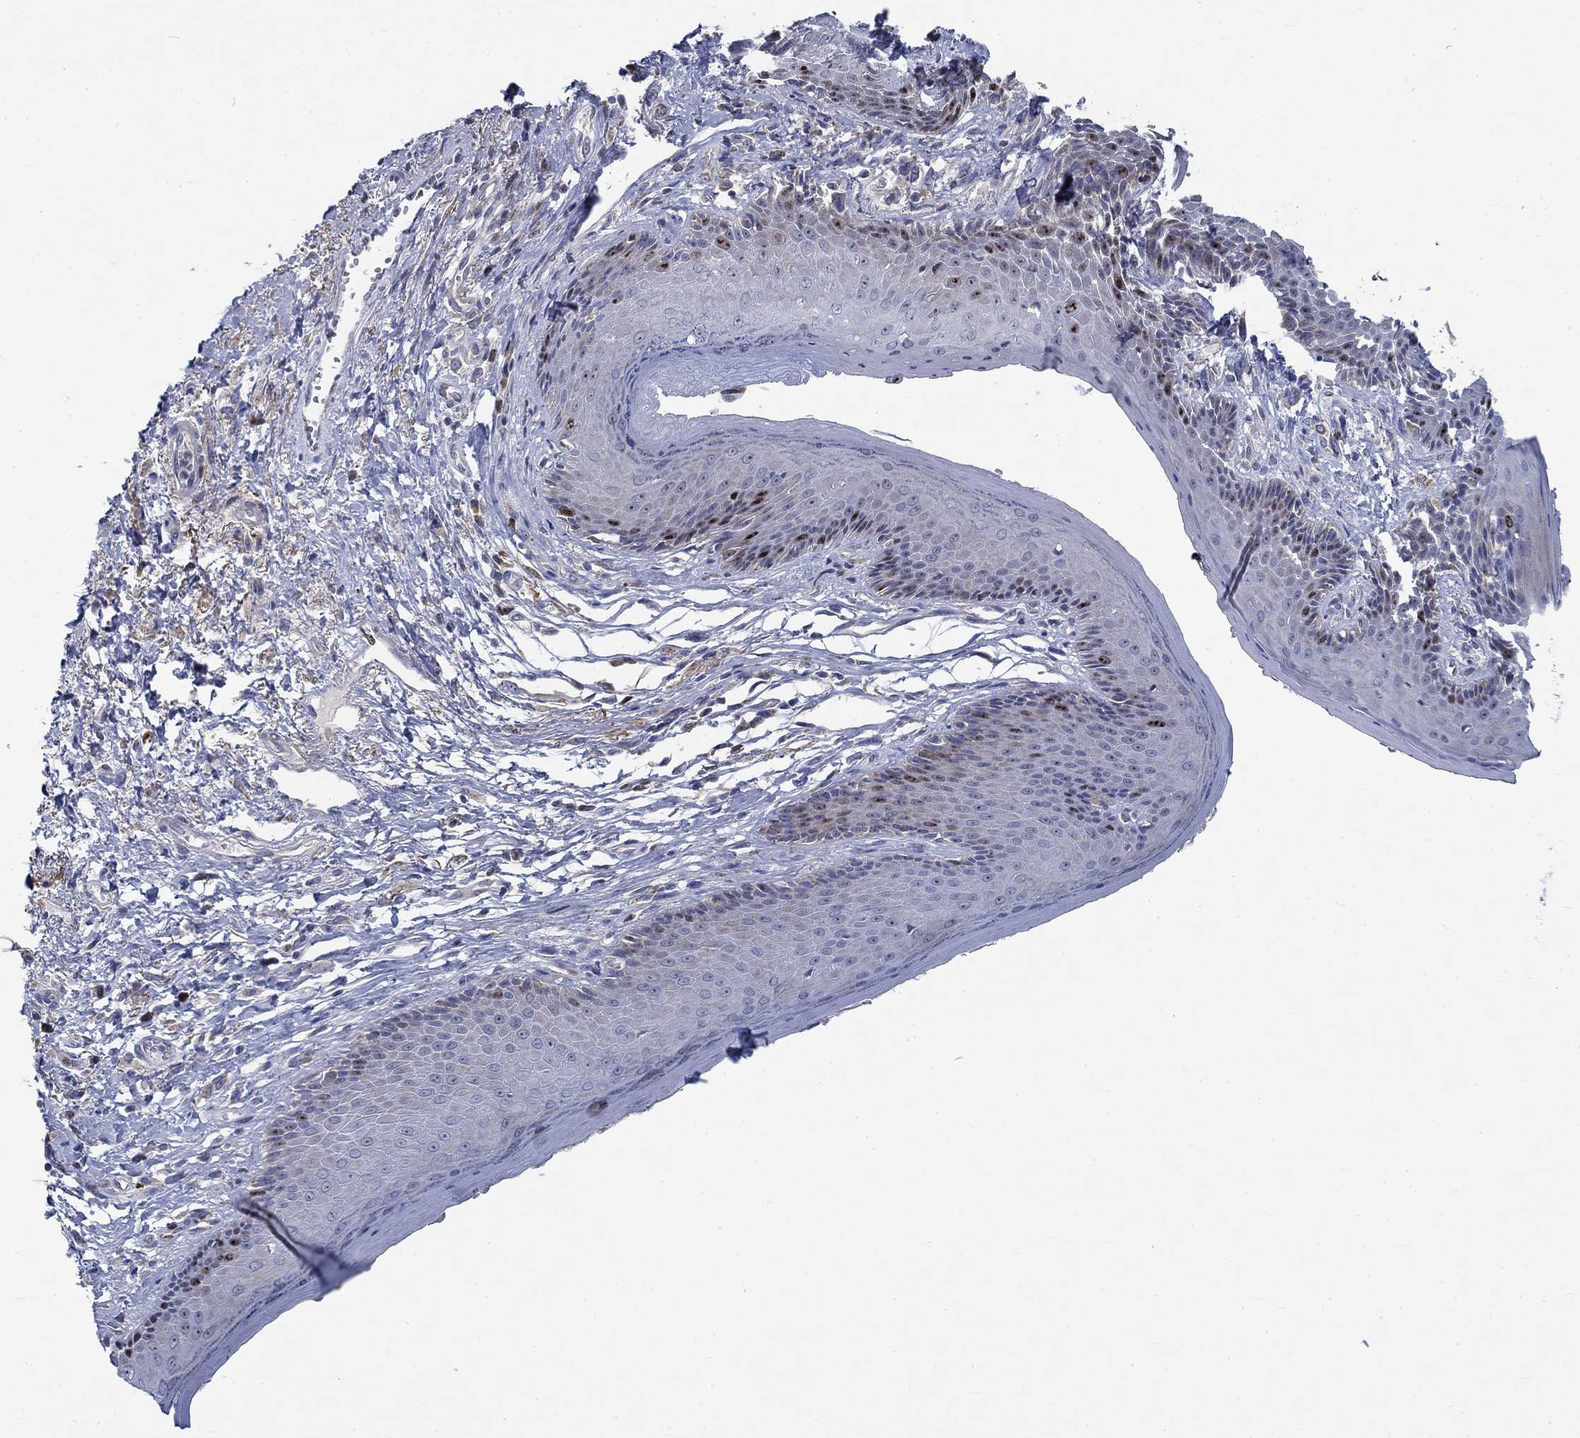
{"staining": {"intensity": "moderate", "quantity": "<25%", "location": "nuclear"}, "tissue": "skin", "cell_type": "Epidermal cells", "image_type": "normal", "snomed": [{"axis": "morphology", "description": "Normal tissue, NOS"}, {"axis": "morphology", "description": "Adenocarcinoma, NOS"}, {"axis": "topography", "description": "Rectum"}, {"axis": "topography", "description": "Anal"}], "caption": "Skin stained for a protein (brown) shows moderate nuclear positive expression in about <25% of epidermal cells.", "gene": "MMP24", "patient": {"sex": "female", "age": 68}}